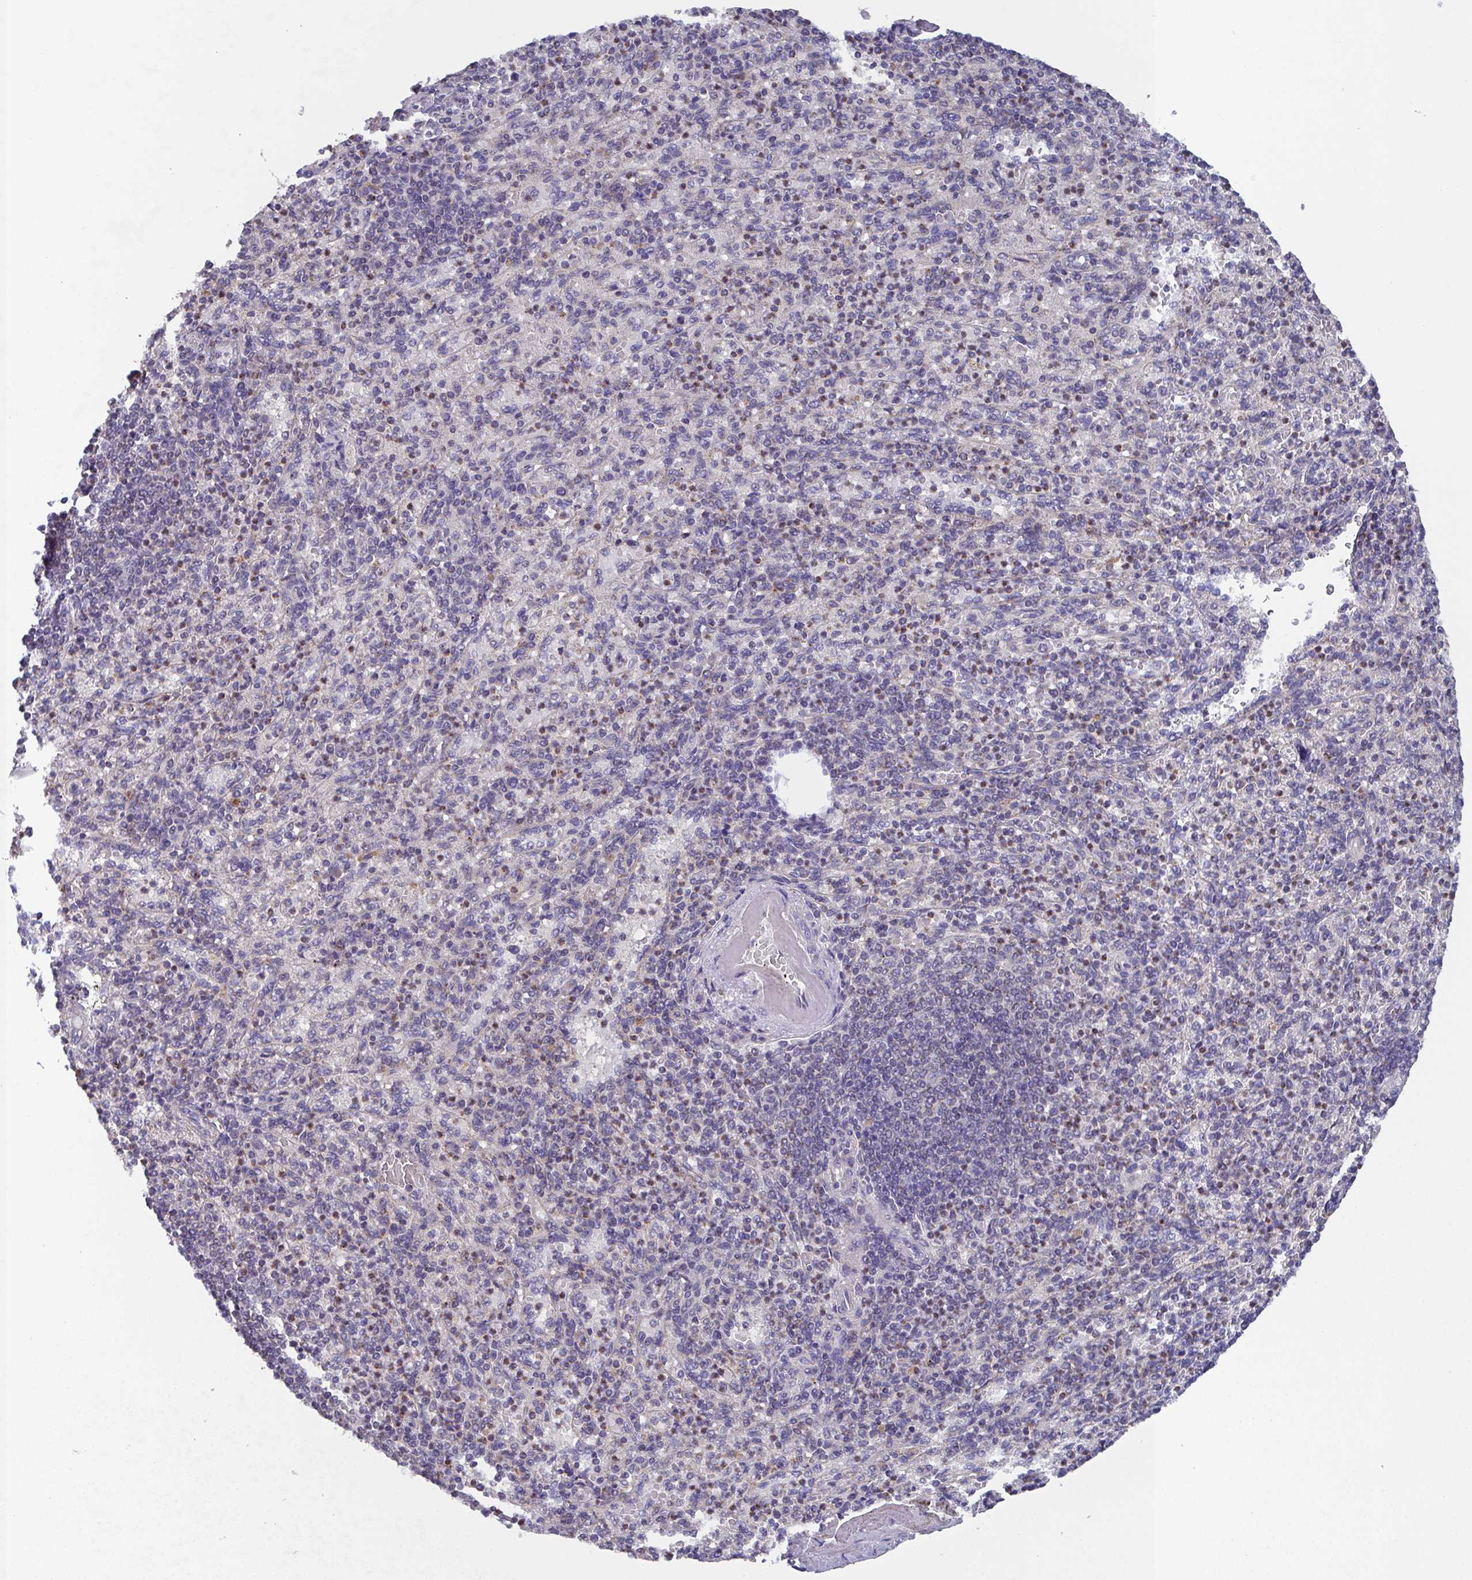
{"staining": {"intensity": "weak", "quantity": "<25%", "location": "cytoplasmic/membranous"}, "tissue": "spleen", "cell_type": "Cells in red pulp", "image_type": "normal", "snomed": [{"axis": "morphology", "description": "Normal tissue, NOS"}, {"axis": "topography", "description": "Spleen"}], "caption": "Human spleen stained for a protein using immunohistochemistry (IHC) shows no expression in cells in red pulp.", "gene": "MT", "patient": {"sex": "female", "age": 74}}